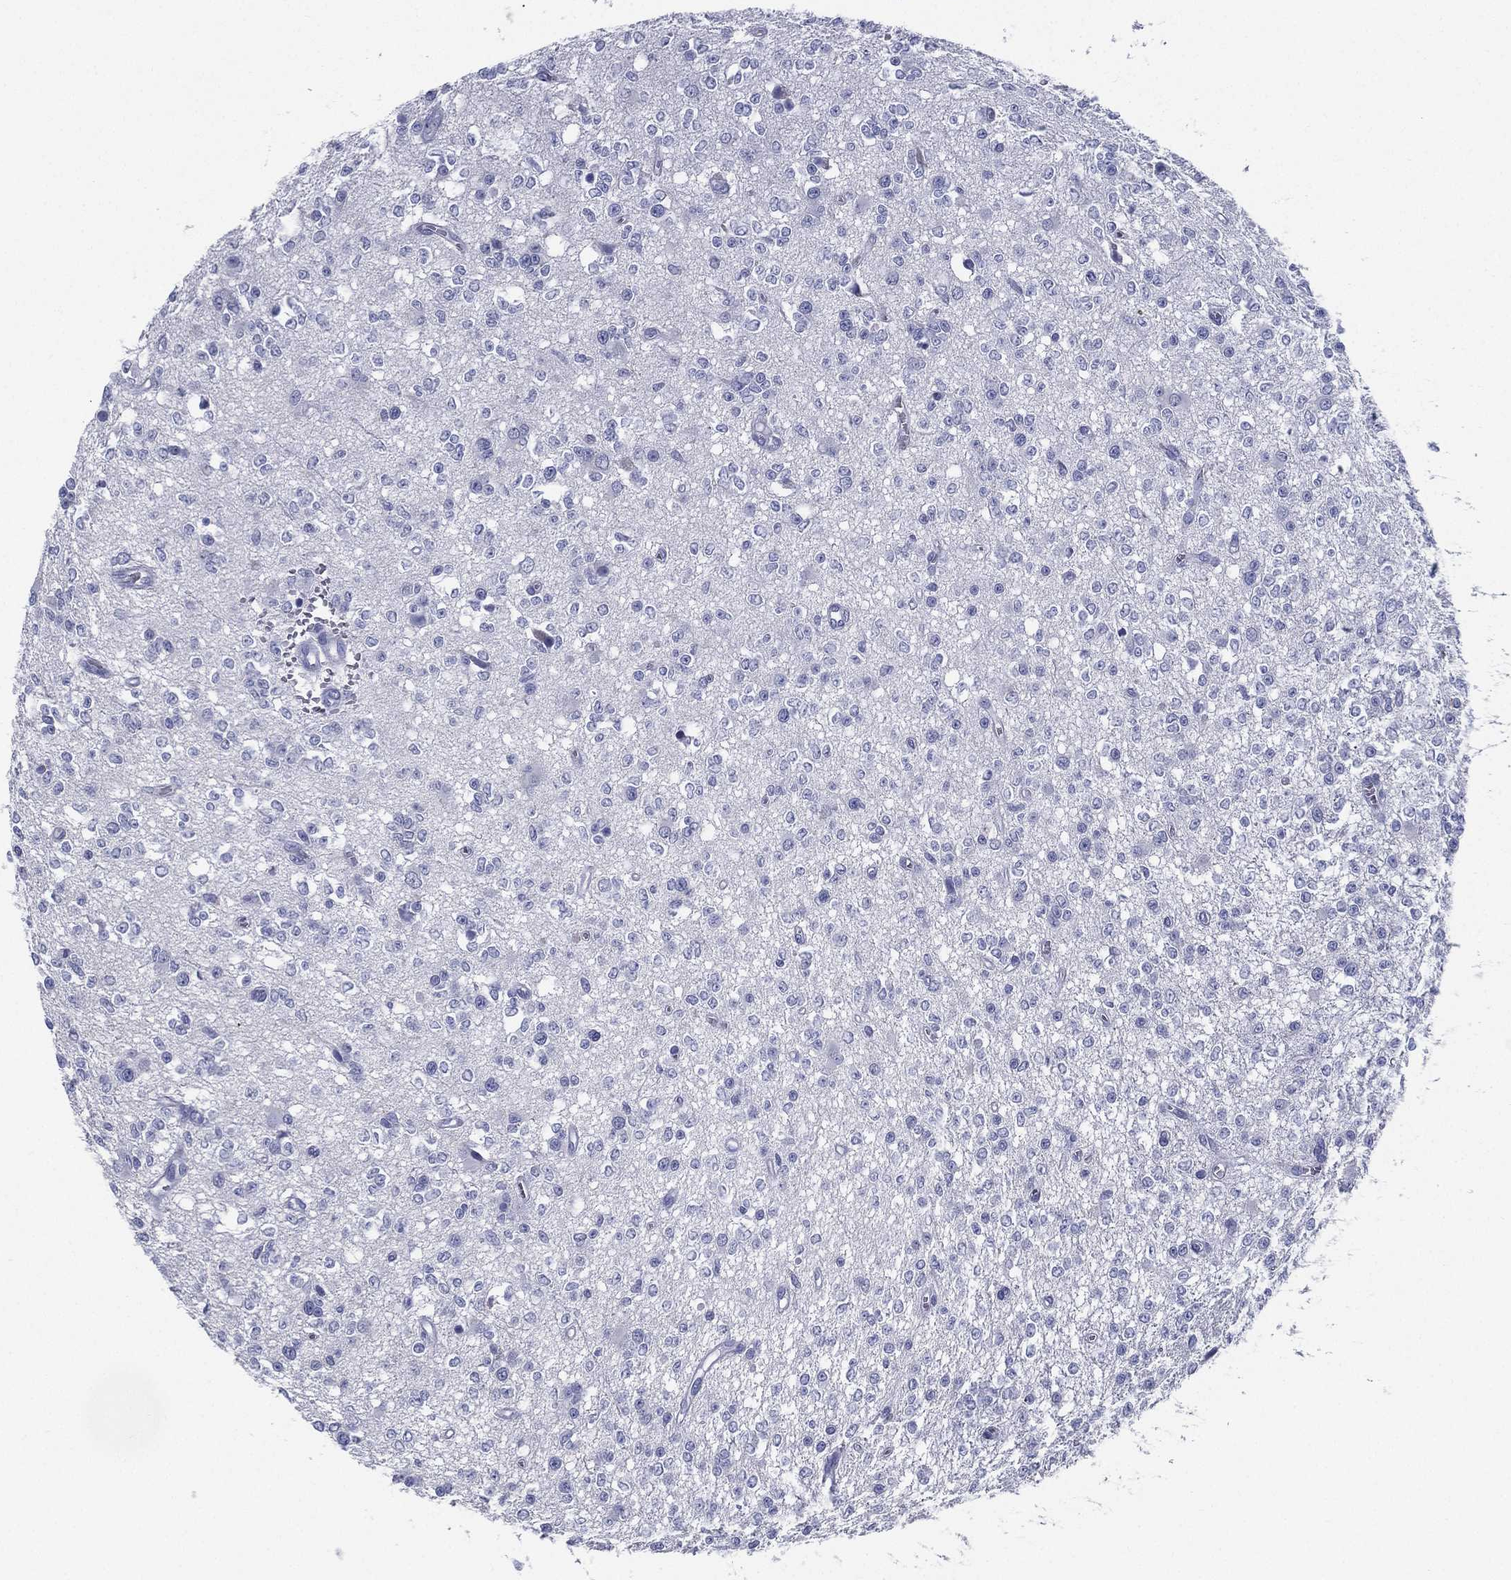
{"staining": {"intensity": "negative", "quantity": "none", "location": "none"}, "tissue": "glioma", "cell_type": "Tumor cells", "image_type": "cancer", "snomed": [{"axis": "morphology", "description": "Glioma, malignant, Low grade"}, {"axis": "topography", "description": "Brain"}], "caption": "Immunohistochemistry image of malignant low-grade glioma stained for a protein (brown), which exhibits no expression in tumor cells.", "gene": "RSPH4A", "patient": {"sex": "female", "age": 45}}